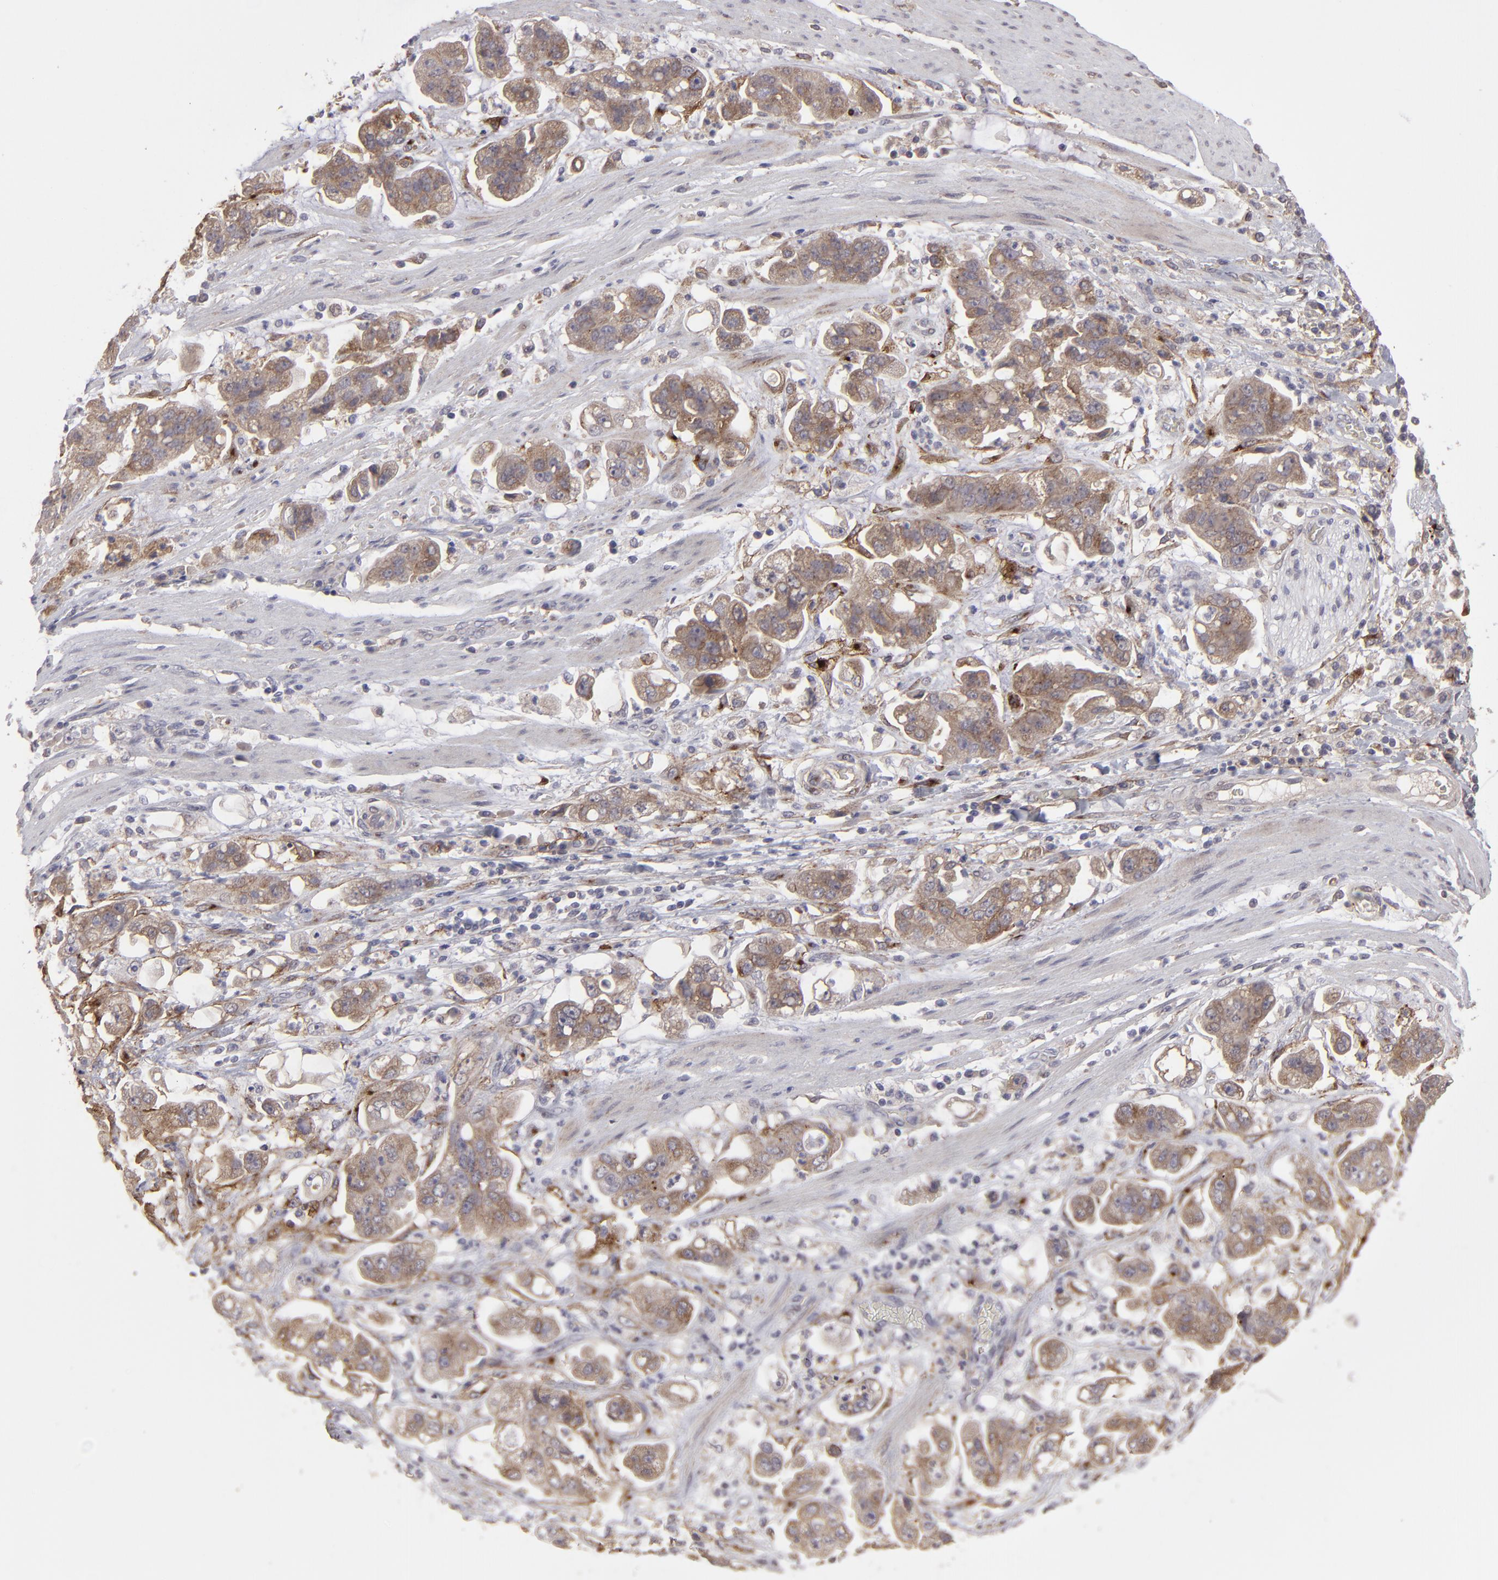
{"staining": {"intensity": "moderate", "quantity": ">75%", "location": "cytoplasmic/membranous"}, "tissue": "stomach cancer", "cell_type": "Tumor cells", "image_type": "cancer", "snomed": [{"axis": "morphology", "description": "Adenocarcinoma, NOS"}, {"axis": "topography", "description": "Stomach"}], "caption": "A brown stain labels moderate cytoplasmic/membranous positivity of a protein in stomach cancer (adenocarcinoma) tumor cells. (Brightfield microscopy of DAB IHC at high magnification).", "gene": "ITGB5", "patient": {"sex": "male", "age": 62}}